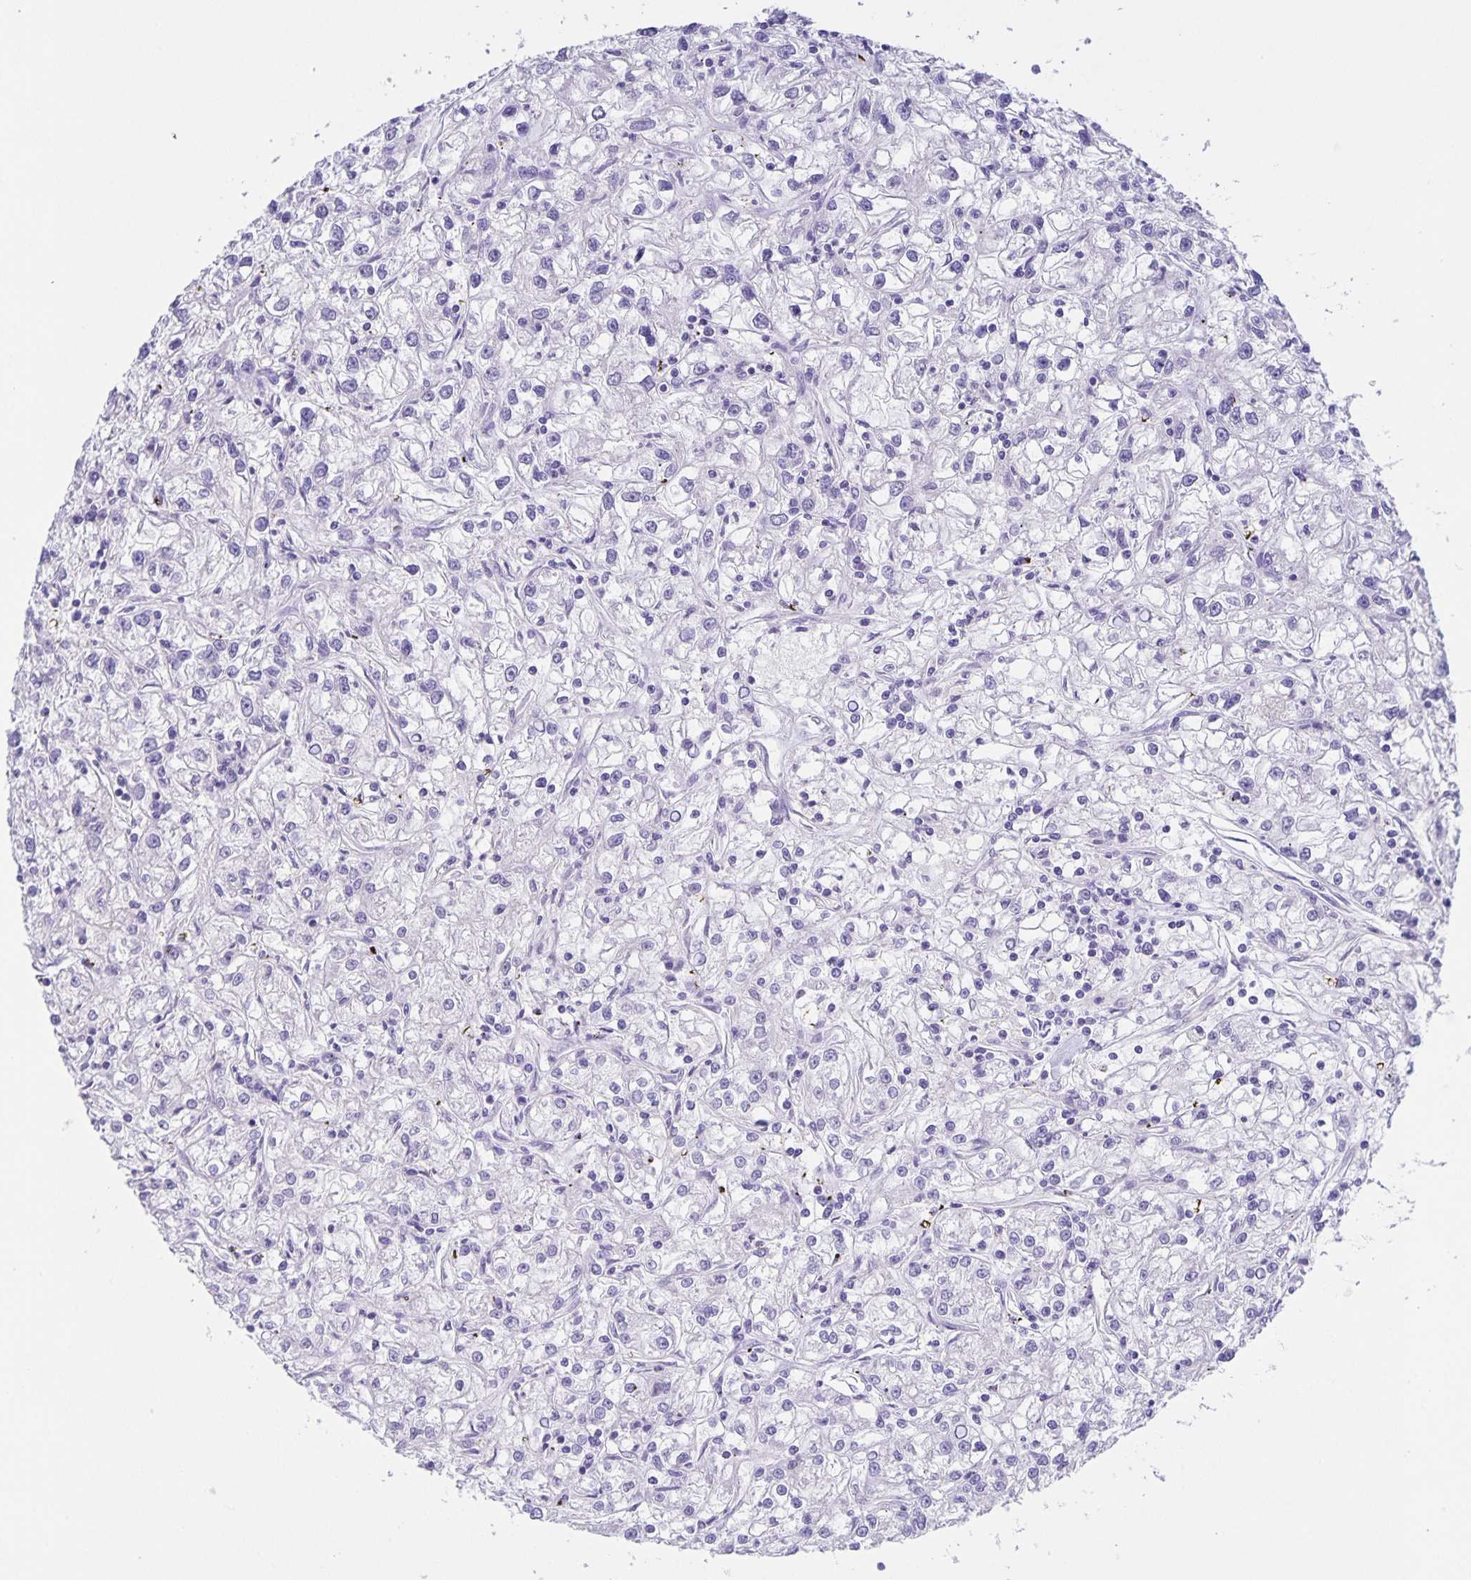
{"staining": {"intensity": "negative", "quantity": "none", "location": "none"}, "tissue": "renal cancer", "cell_type": "Tumor cells", "image_type": "cancer", "snomed": [{"axis": "morphology", "description": "Adenocarcinoma, NOS"}, {"axis": "topography", "description": "Kidney"}], "caption": "IHC histopathology image of neoplastic tissue: human renal cancer stained with DAB (3,3'-diaminobenzidine) reveals no significant protein expression in tumor cells.", "gene": "UBQLN3", "patient": {"sex": "female", "age": 59}}